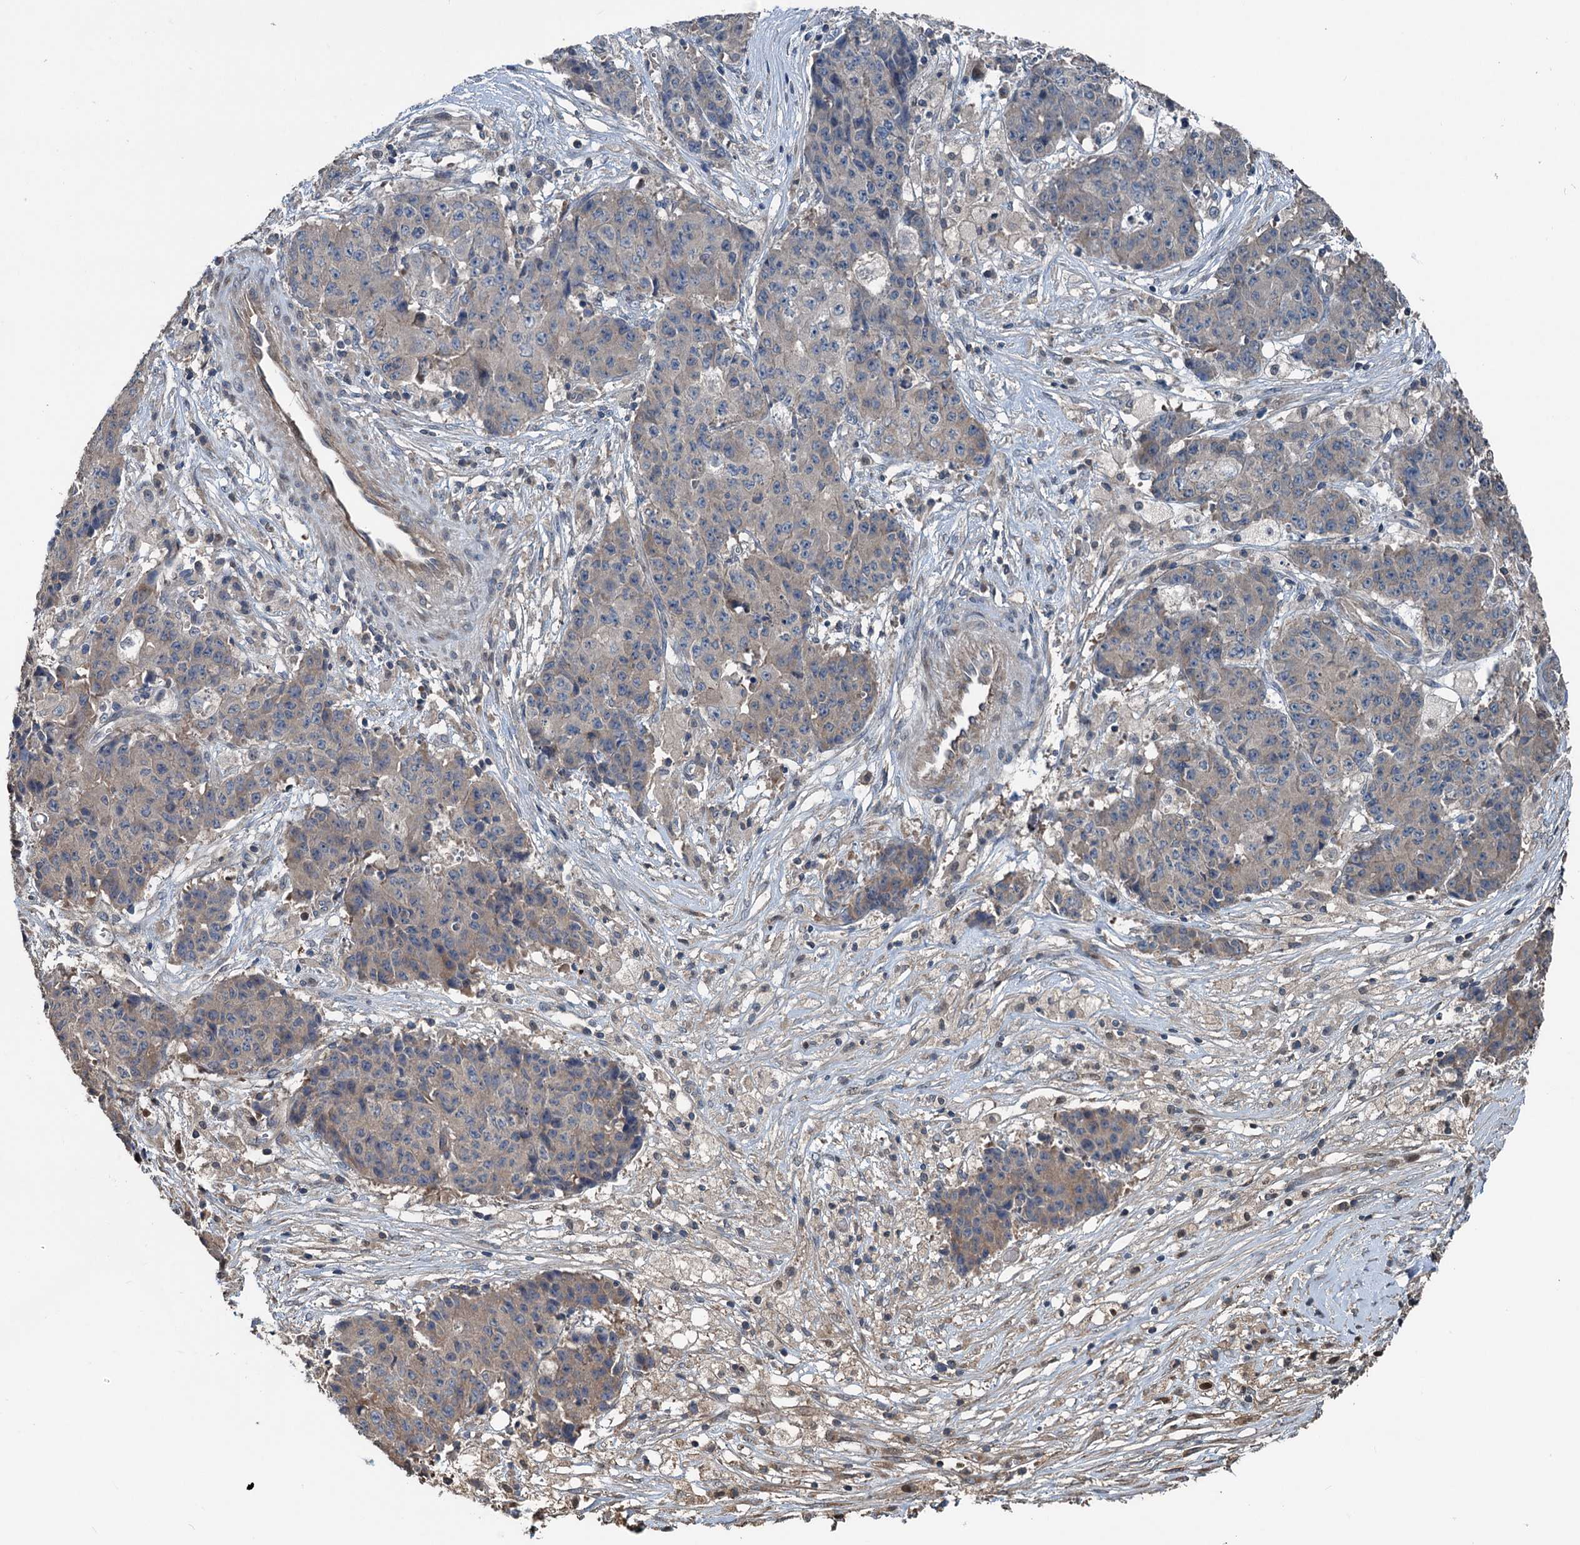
{"staining": {"intensity": "weak", "quantity": "<25%", "location": "cytoplasmic/membranous"}, "tissue": "ovarian cancer", "cell_type": "Tumor cells", "image_type": "cancer", "snomed": [{"axis": "morphology", "description": "Carcinoma, endometroid"}, {"axis": "topography", "description": "Ovary"}], "caption": "A high-resolution histopathology image shows IHC staining of endometroid carcinoma (ovarian), which reveals no significant expression in tumor cells. Nuclei are stained in blue.", "gene": "TEDC1", "patient": {"sex": "female", "age": 42}}